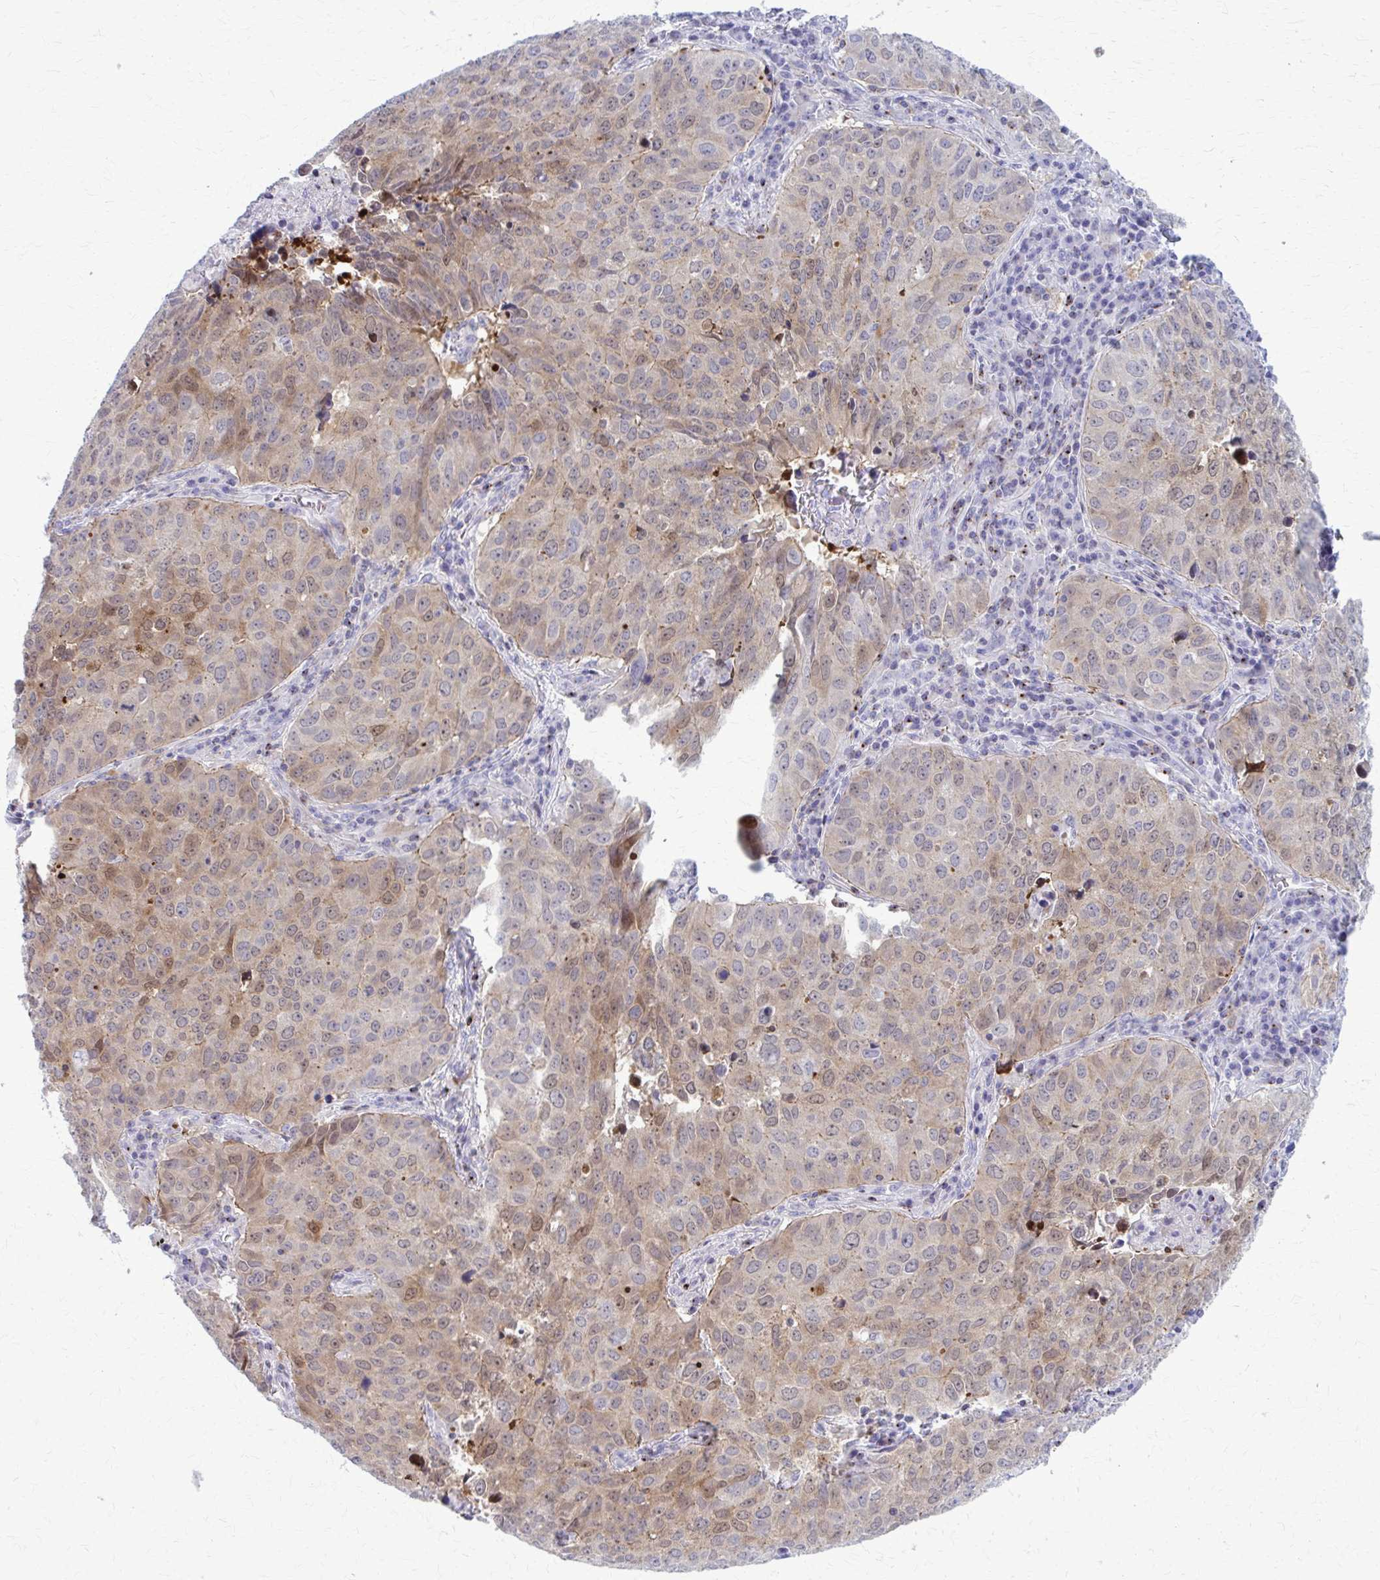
{"staining": {"intensity": "weak", "quantity": "25%-75%", "location": "cytoplasmic/membranous,nuclear"}, "tissue": "lung cancer", "cell_type": "Tumor cells", "image_type": "cancer", "snomed": [{"axis": "morphology", "description": "Adenocarcinoma, NOS"}, {"axis": "topography", "description": "Lung"}], "caption": "A brown stain highlights weak cytoplasmic/membranous and nuclear expression of a protein in human adenocarcinoma (lung) tumor cells.", "gene": "PEDS1", "patient": {"sex": "female", "age": 50}}